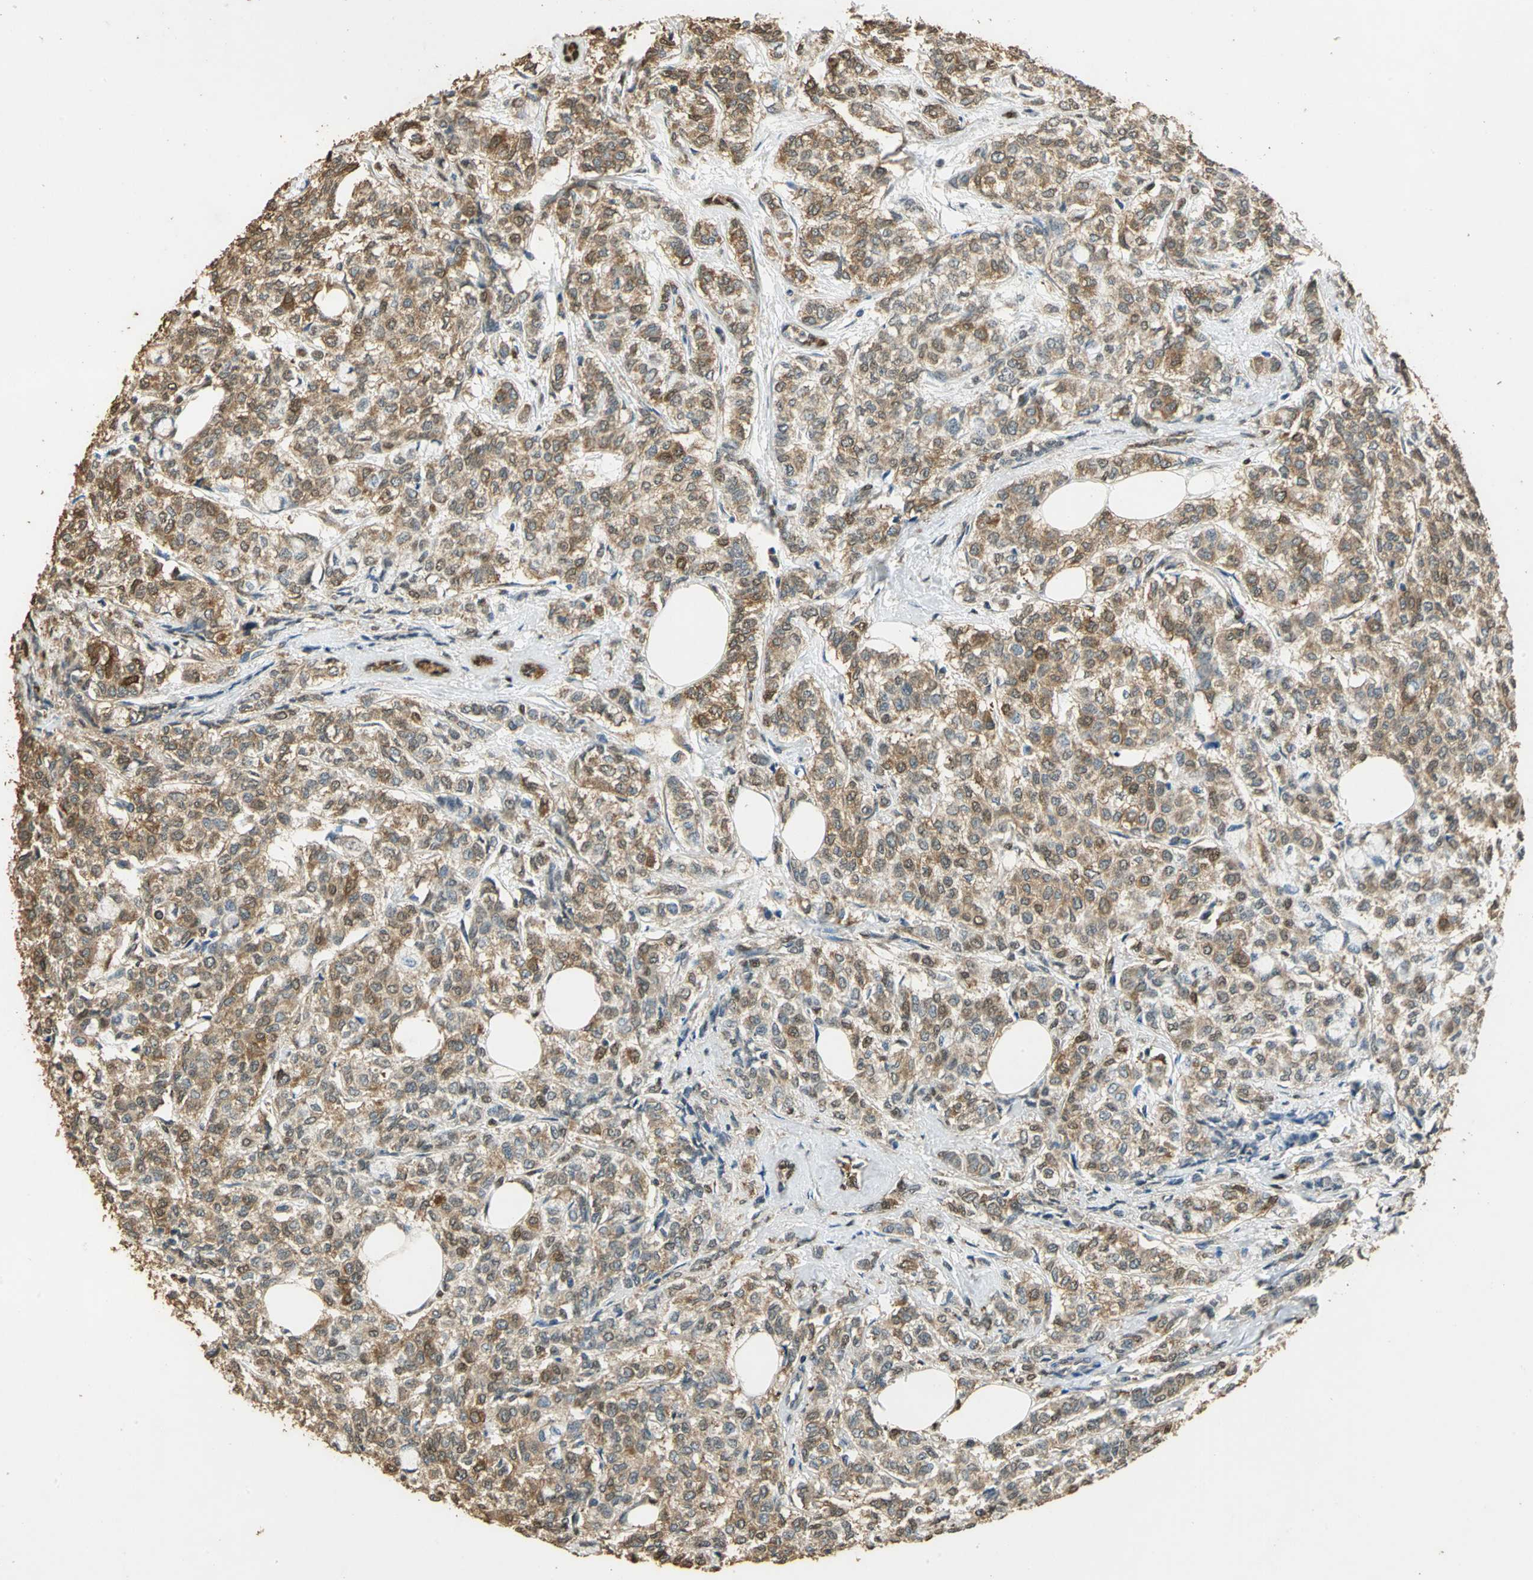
{"staining": {"intensity": "moderate", "quantity": ">75%", "location": "cytoplasmic/membranous"}, "tissue": "breast cancer", "cell_type": "Tumor cells", "image_type": "cancer", "snomed": [{"axis": "morphology", "description": "Lobular carcinoma"}, {"axis": "topography", "description": "Breast"}], "caption": "Moderate cytoplasmic/membranous protein positivity is appreciated in about >75% of tumor cells in breast lobular carcinoma. (brown staining indicates protein expression, while blue staining denotes nuclei).", "gene": "GAPDH", "patient": {"sex": "female", "age": 60}}